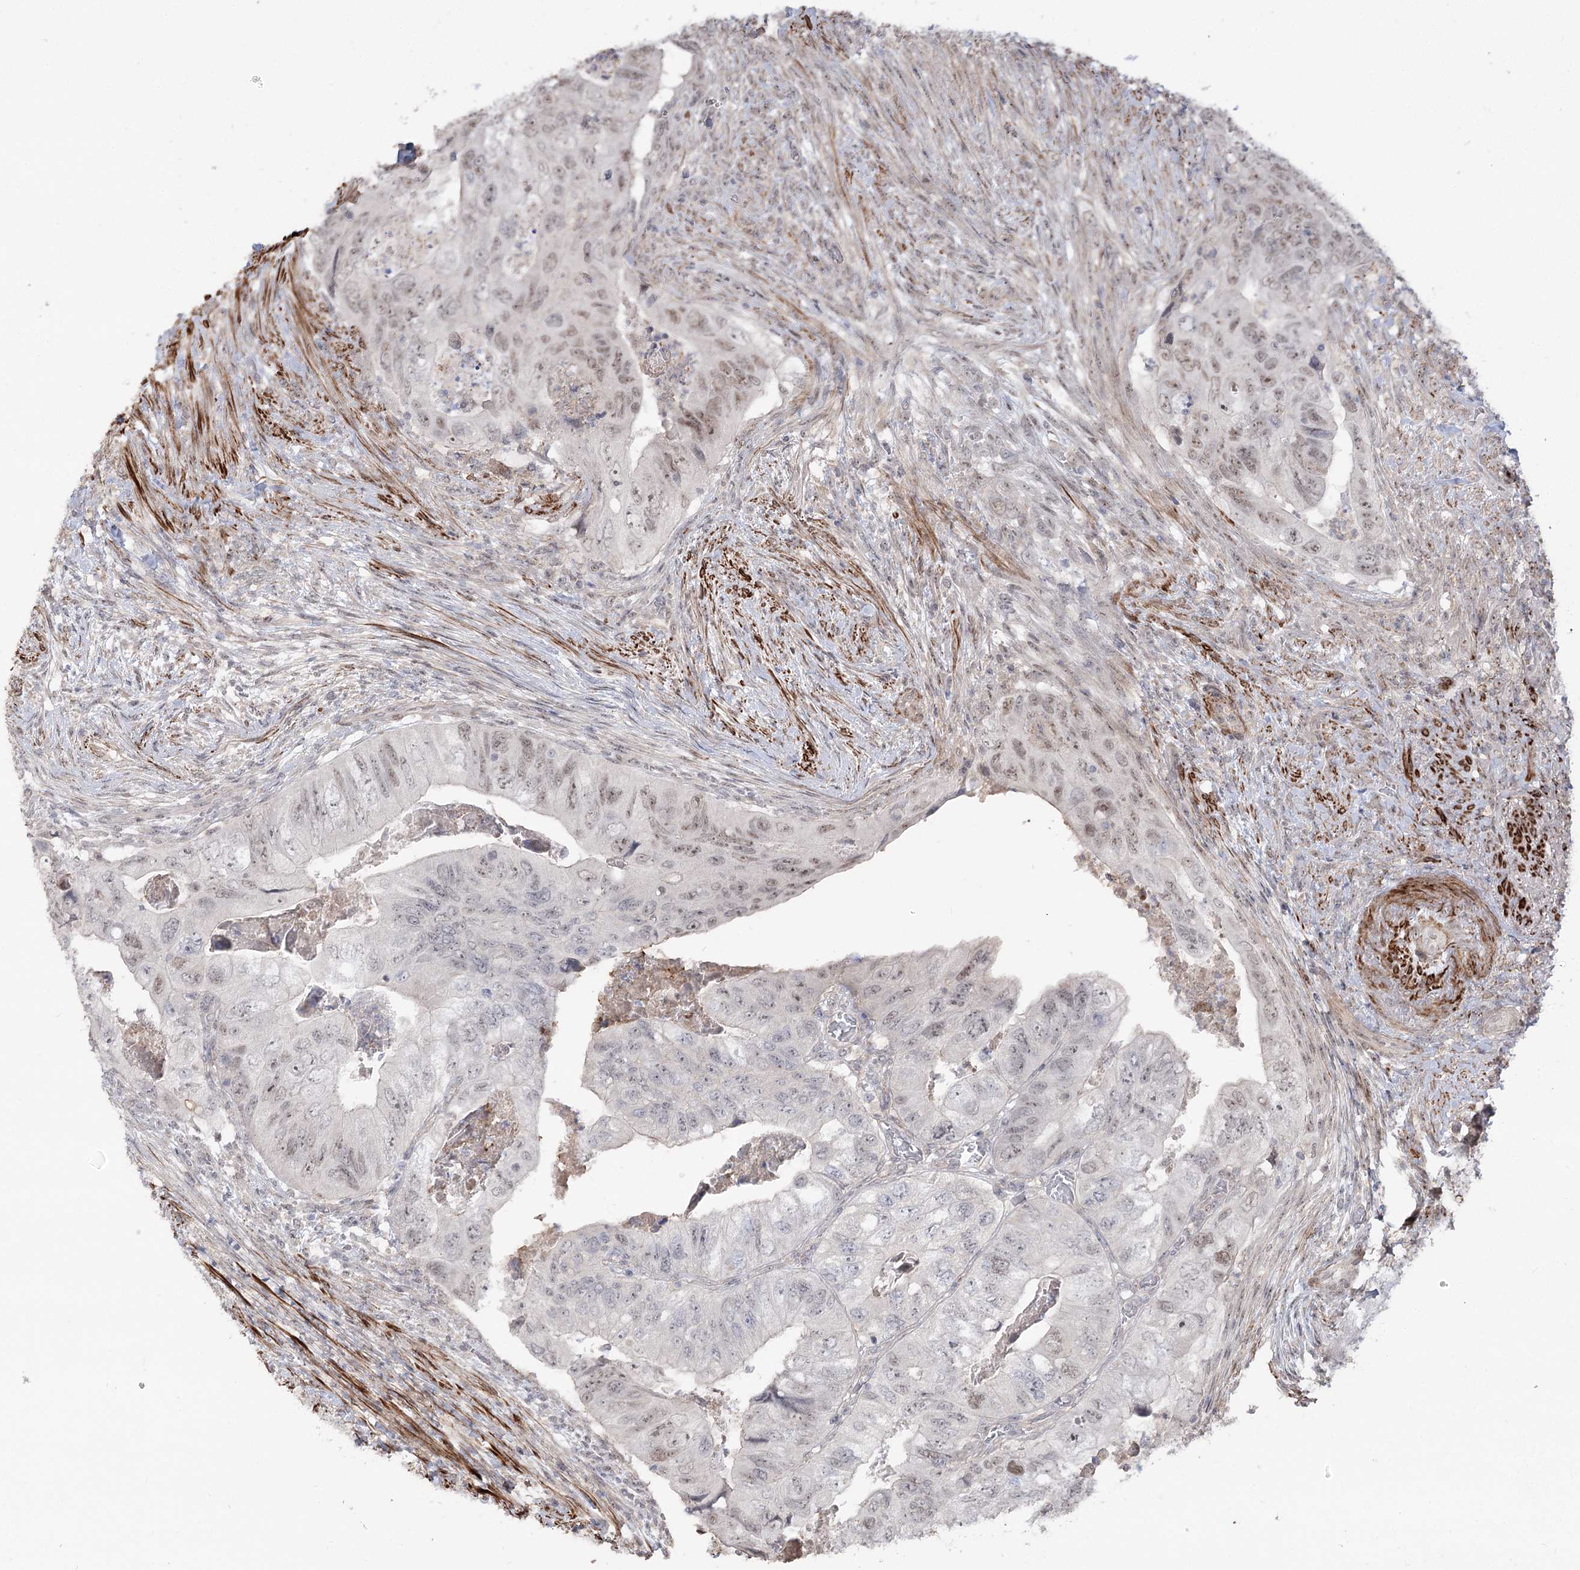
{"staining": {"intensity": "weak", "quantity": "<25%", "location": "nuclear"}, "tissue": "colorectal cancer", "cell_type": "Tumor cells", "image_type": "cancer", "snomed": [{"axis": "morphology", "description": "Adenocarcinoma, NOS"}, {"axis": "topography", "description": "Rectum"}], "caption": "DAB immunohistochemical staining of human colorectal cancer (adenocarcinoma) demonstrates no significant staining in tumor cells. Brightfield microscopy of immunohistochemistry stained with DAB (brown) and hematoxylin (blue), captured at high magnification.", "gene": "ZSCAN23", "patient": {"sex": "male", "age": 63}}